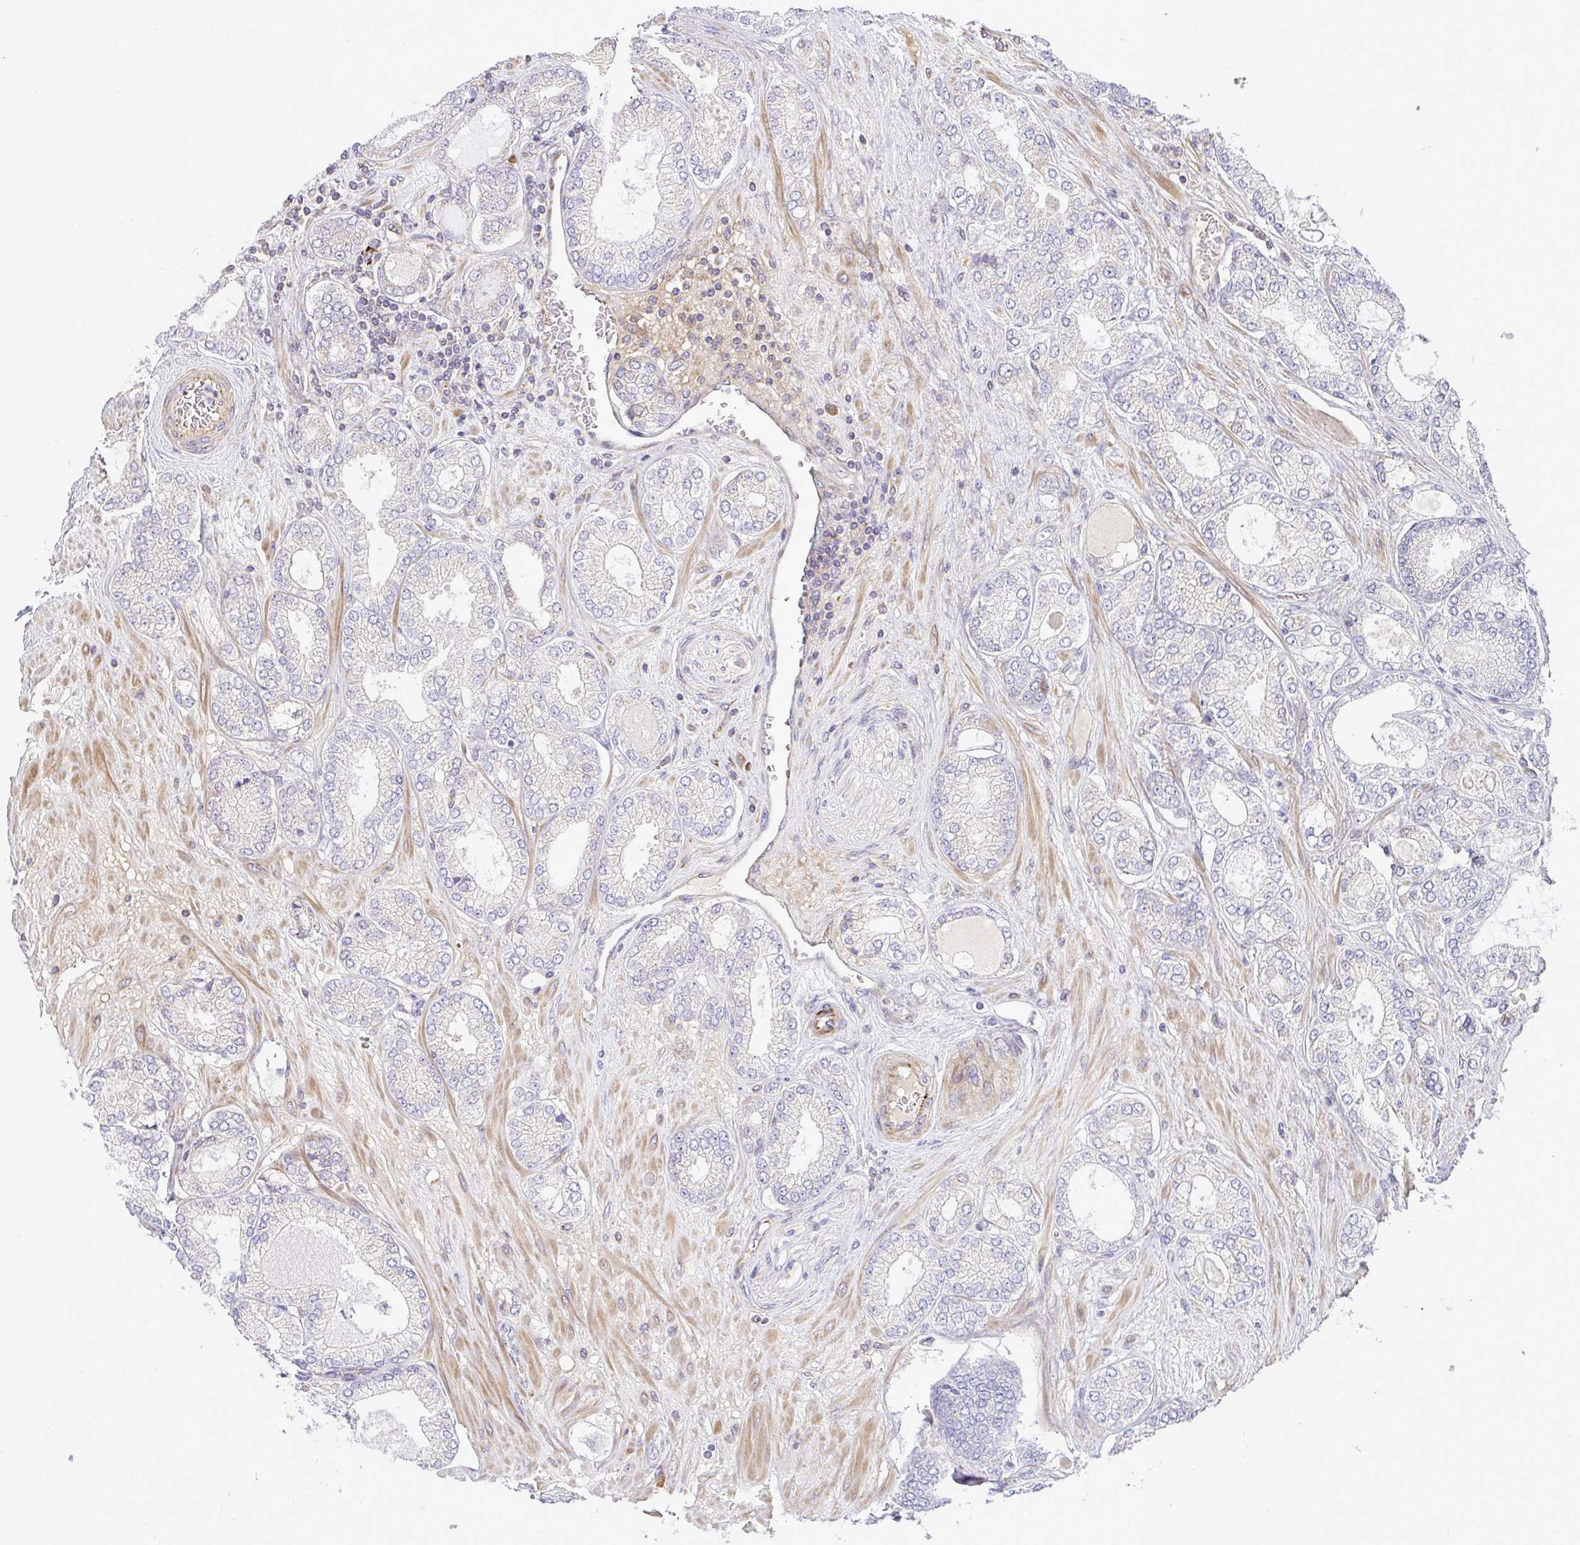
{"staining": {"intensity": "negative", "quantity": "none", "location": "none"}, "tissue": "prostate cancer", "cell_type": "Tumor cells", "image_type": "cancer", "snomed": [{"axis": "morphology", "description": "Adenocarcinoma, High grade"}, {"axis": "topography", "description": "Prostate"}], "caption": "DAB immunohistochemical staining of human adenocarcinoma (high-grade) (prostate) exhibits no significant staining in tumor cells. Nuclei are stained in blue.", "gene": "GRID2", "patient": {"sex": "male", "age": 68}}